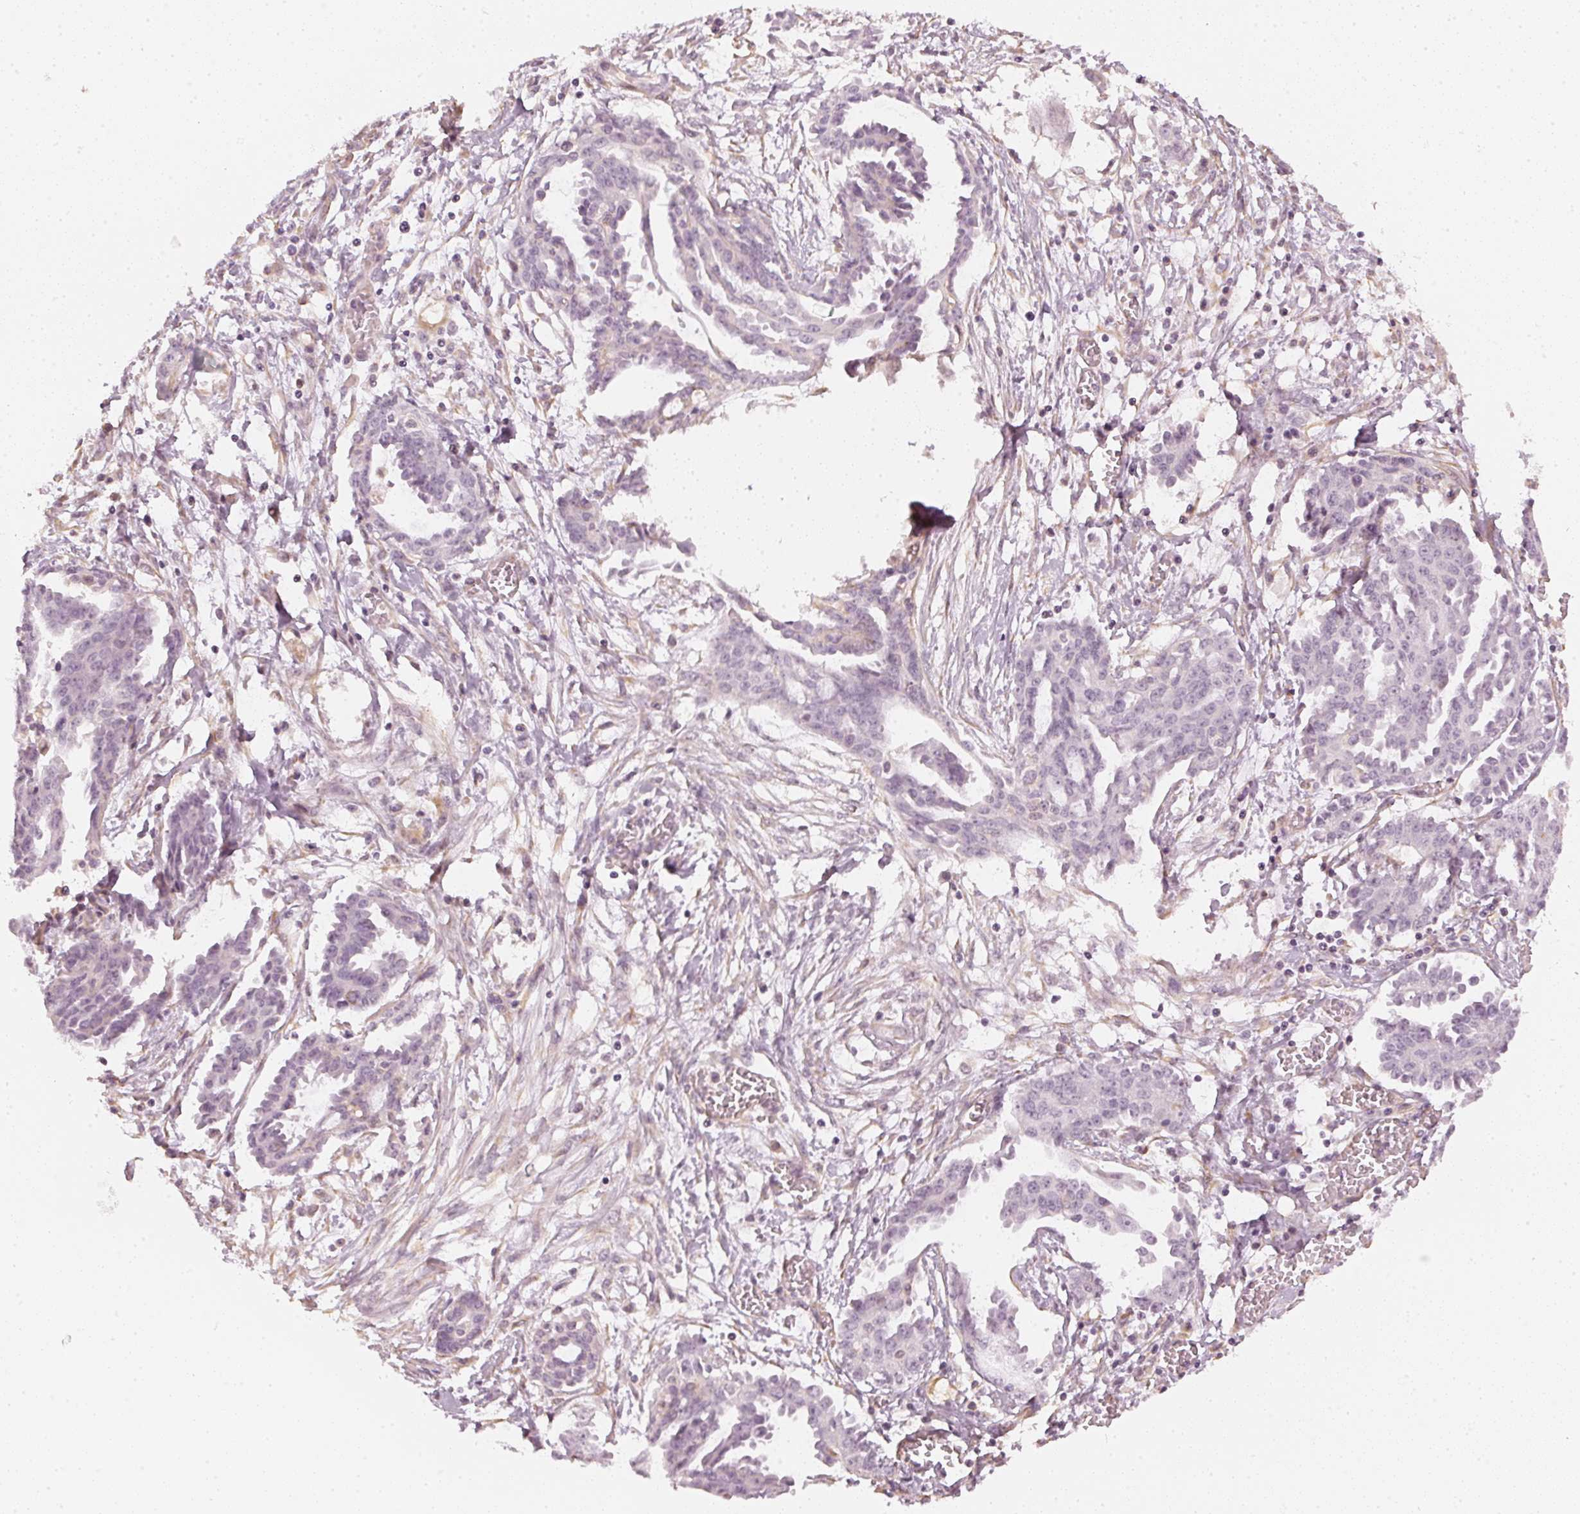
{"staining": {"intensity": "negative", "quantity": "none", "location": "none"}, "tissue": "ovarian cancer", "cell_type": "Tumor cells", "image_type": "cancer", "snomed": [{"axis": "morphology", "description": "Cystadenocarcinoma, serous, NOS"}, {"axis": "topography", "description": "Ovary"}], "caption": "Ovarian serous cystadenocarcinoma was stained to show a protein in brown. There is no significant positivity in tumor cells. (Immunohistochemistry, brightfield microscopy, high magnification).", "gene": "APLP1", "patient": {"sex": "female", "age": 71}}